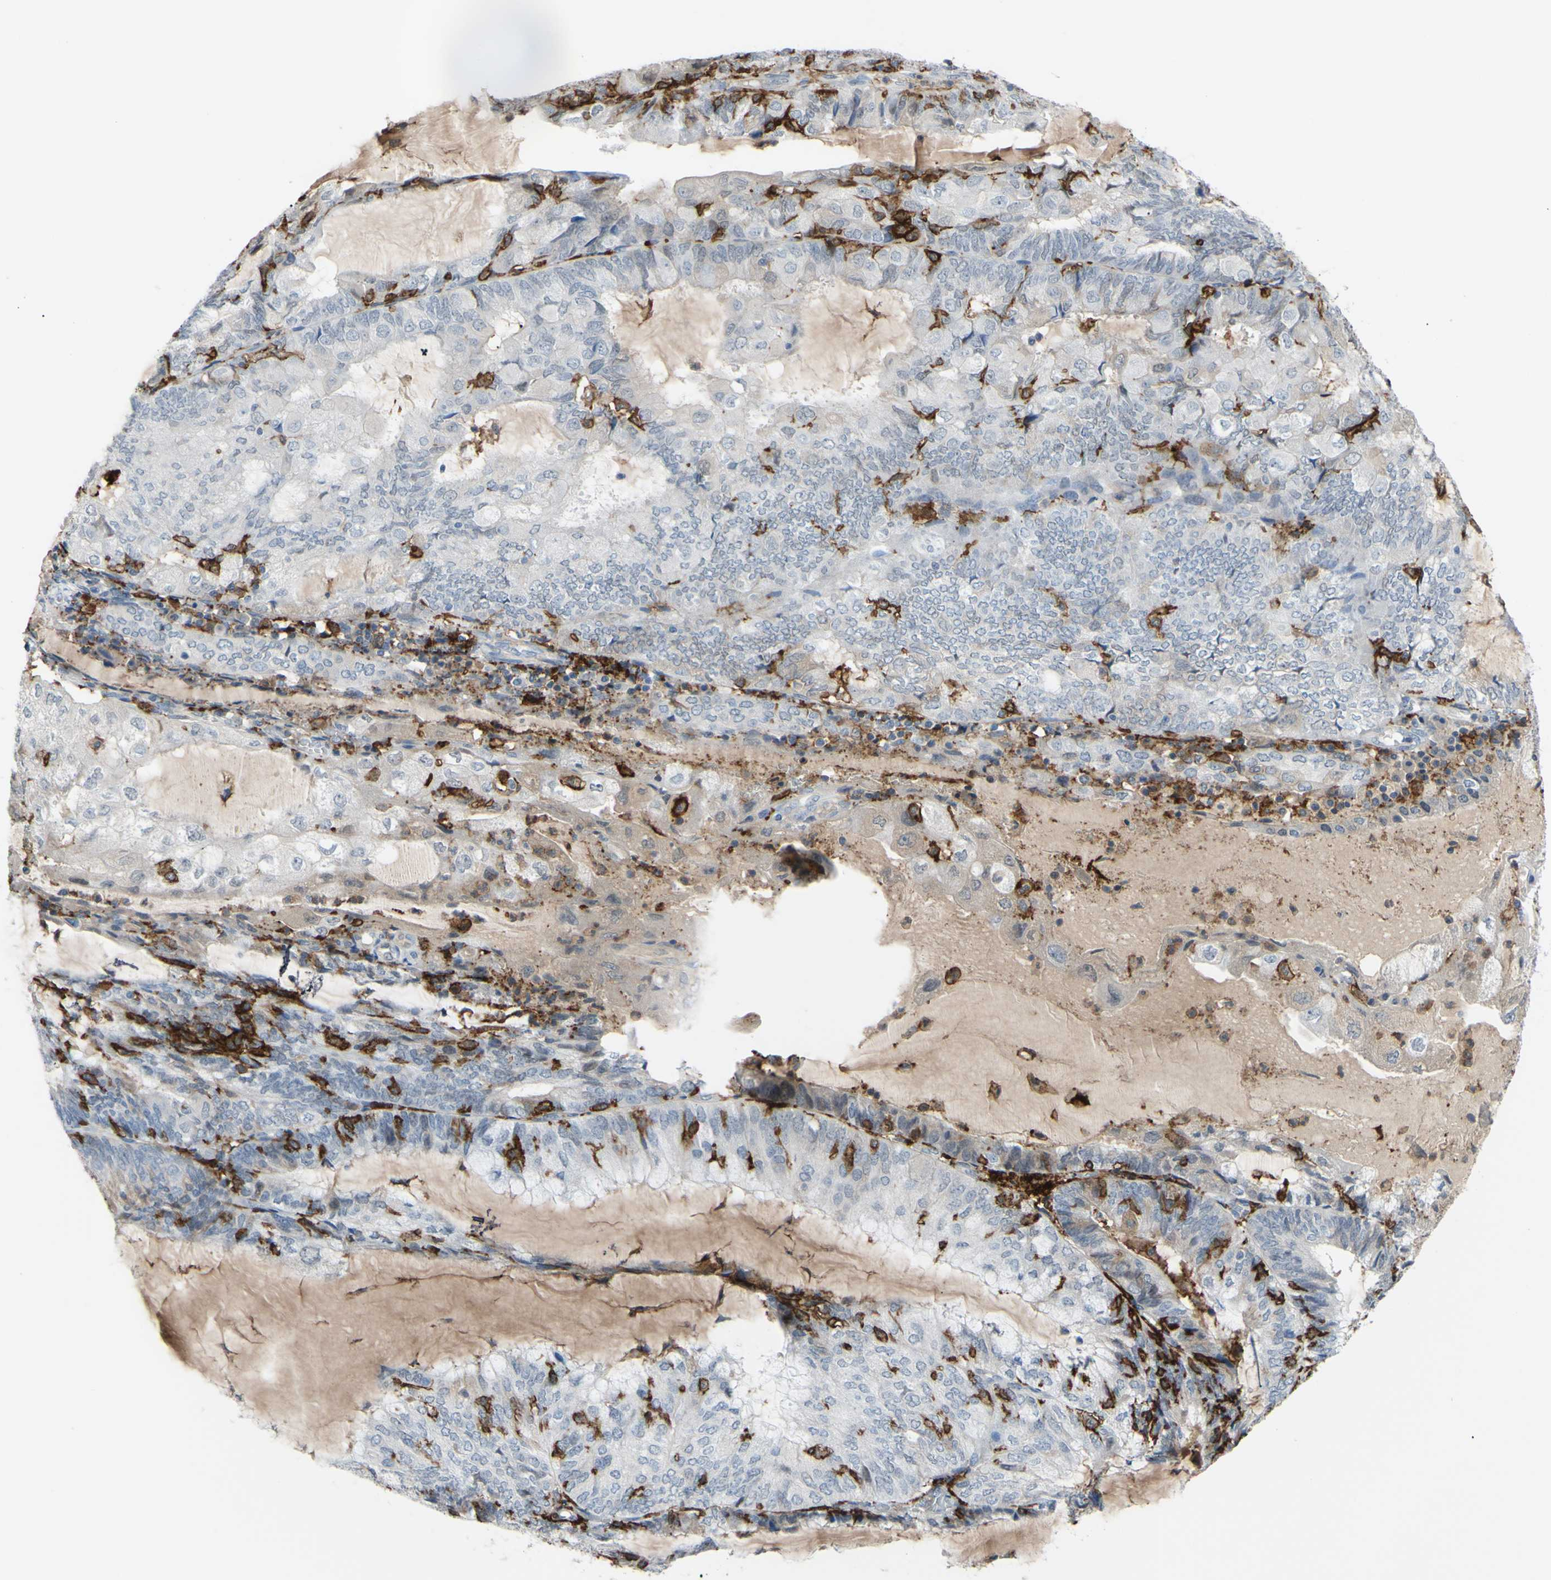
{"staining": {"intensity": "negative", "quantity": "none", "location": "none"}, "tissue": "endometrial cancer", "cell_type": "Tumor cells", "image_type": "cancer", "snomed": [{"axis": "morphology", "description": "Adenocarcinoma, NOS"}, {"axis": "topography", "description": "Endometrium"}], "caption": "DAB (3,3'-diaminobenzidine) immunohistochemical staining of human adenocarcinoma (endometrial) exhibits no significant positivity in tumor cells.", "gene": "FCGR2A", "patient": {"sex": "female", "age": 81}}